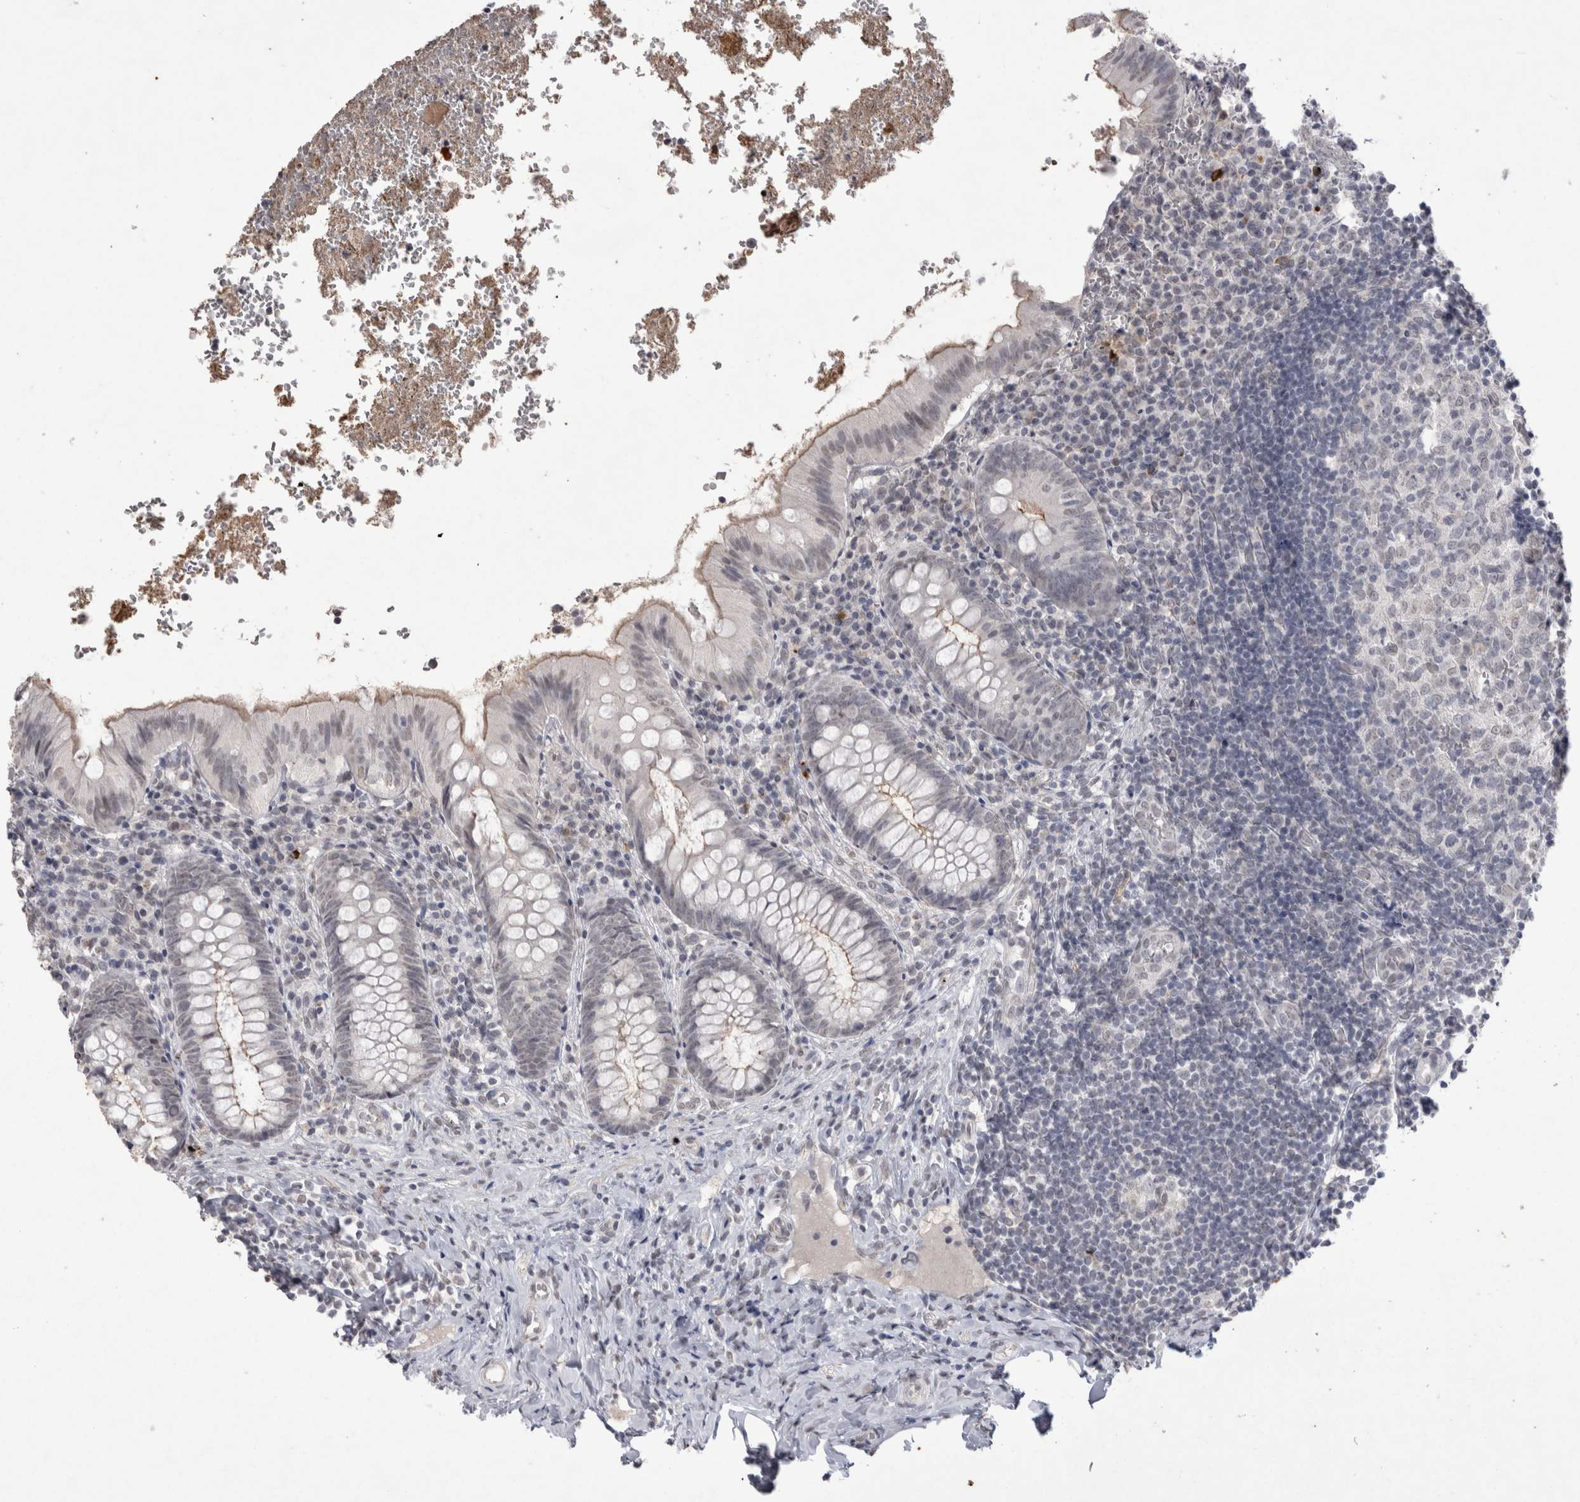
{"staining": {"intensity": "moderate", "quantity": "25%-75%", "location": "cytoplasmic/membranous"}, "tissue": "appendix", "cell_type": "Glandular cells", "image_type": "normal", "snomed": [{"axis": "morphology", "description": "Normal tissue, NOS"}, {"axis": "topography", "description": "Appendix"}], "caption": "This micrograph shows normal appendix stained with immunohistochemistry to label a protein in brown. The cytoplasmic/membranous of glandular cells show moderate positivity for the protein. Nuclei are counter-stained blue.", "gene": "DDX4", "patient": {"sex": "male", "age": 8}}